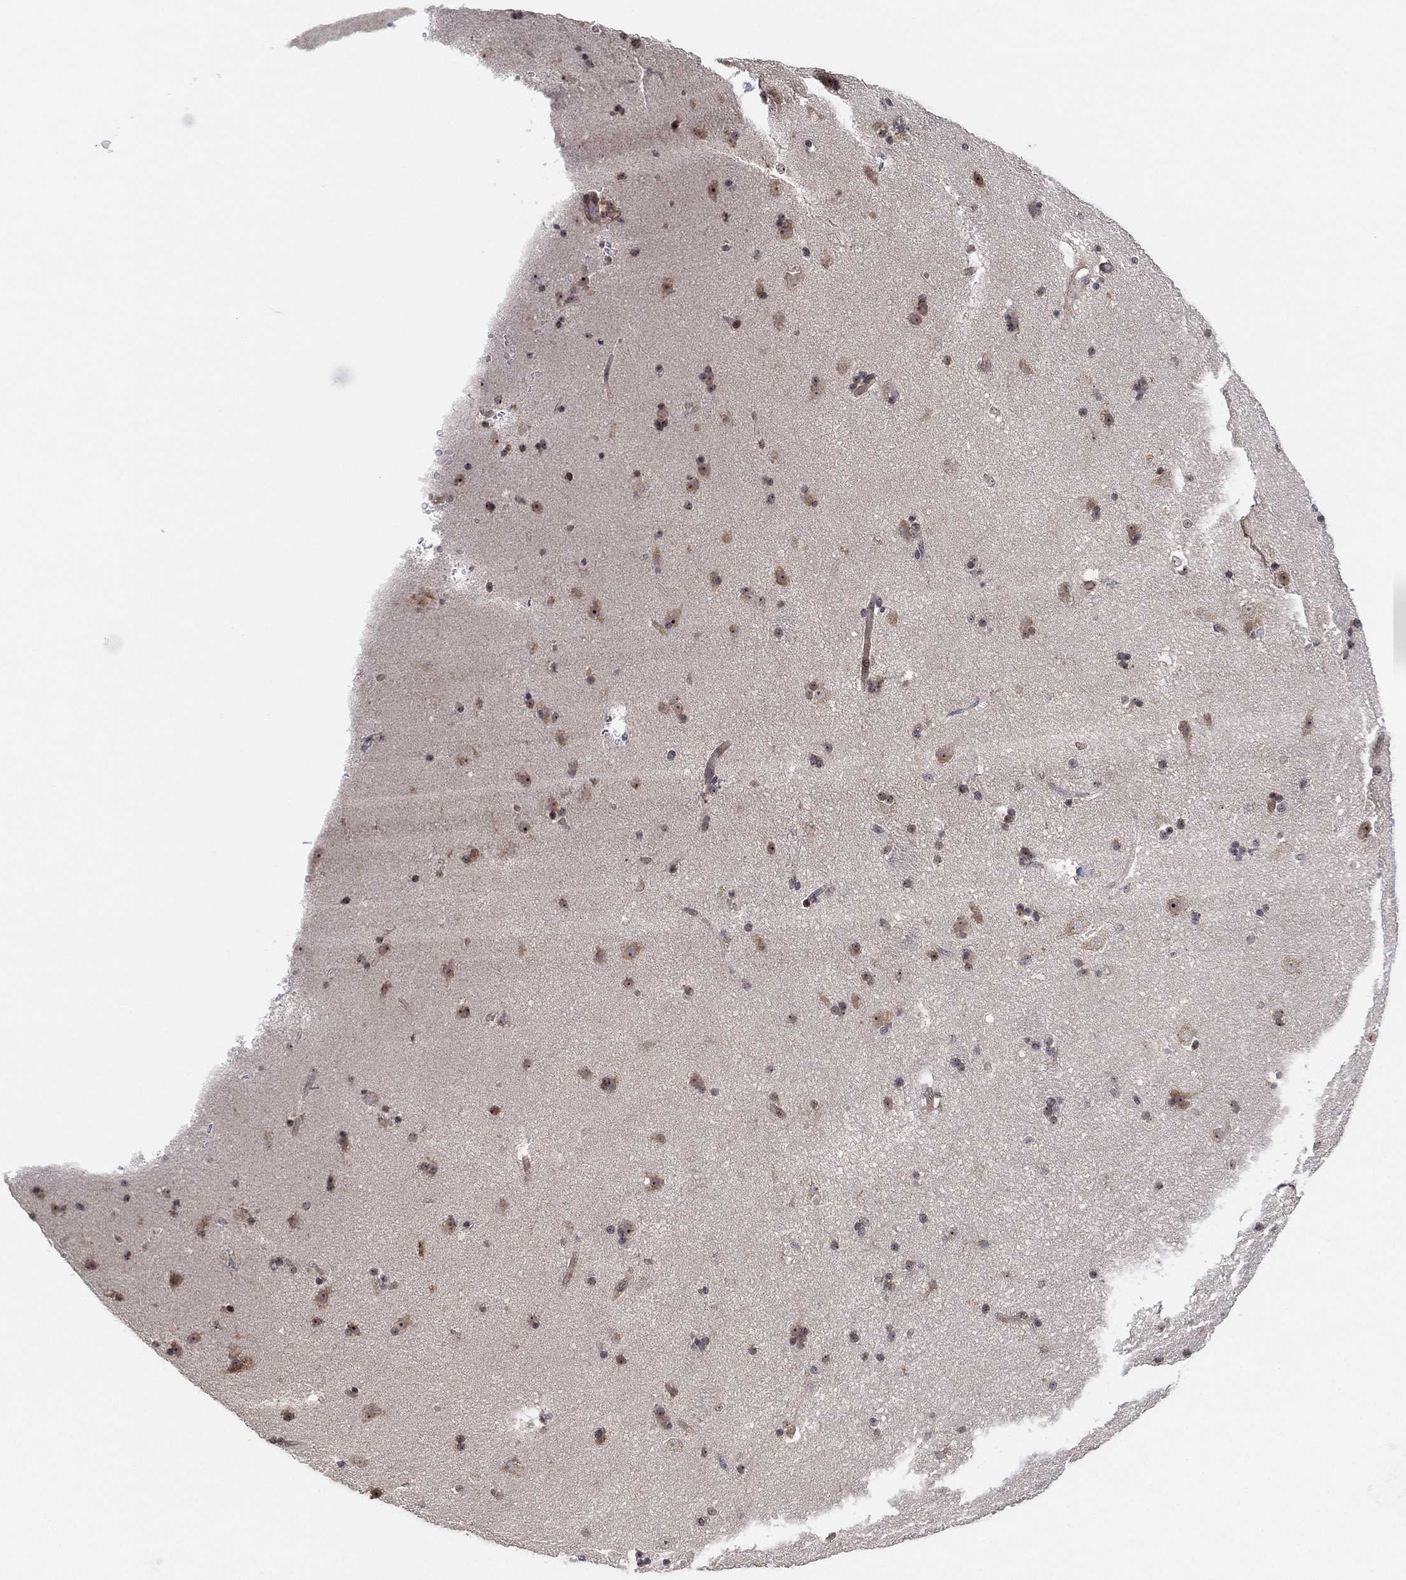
{"staining": {"intensity": "moderate", "quantity": "<25%", "location": "nuclear"}, "tissue": "caudate", "cell_type": "Glial cells", "image_type": "normal", "snomed": [{"axis": "morphology", "description": "Normal tissue, NOS"}, {"axis": "topography", "description": "Lateral ventricle wall"}], "caption": "This photomicrograph demonstrates normal caudate stained with immunohistochemistry to label a protein in brown. The nuclear of glial cells show moderate positivity for the protein. Nuclei are counter-stained blue.", "gene": "TMCO1", "patient": {"sex": "male", "age": 51}}